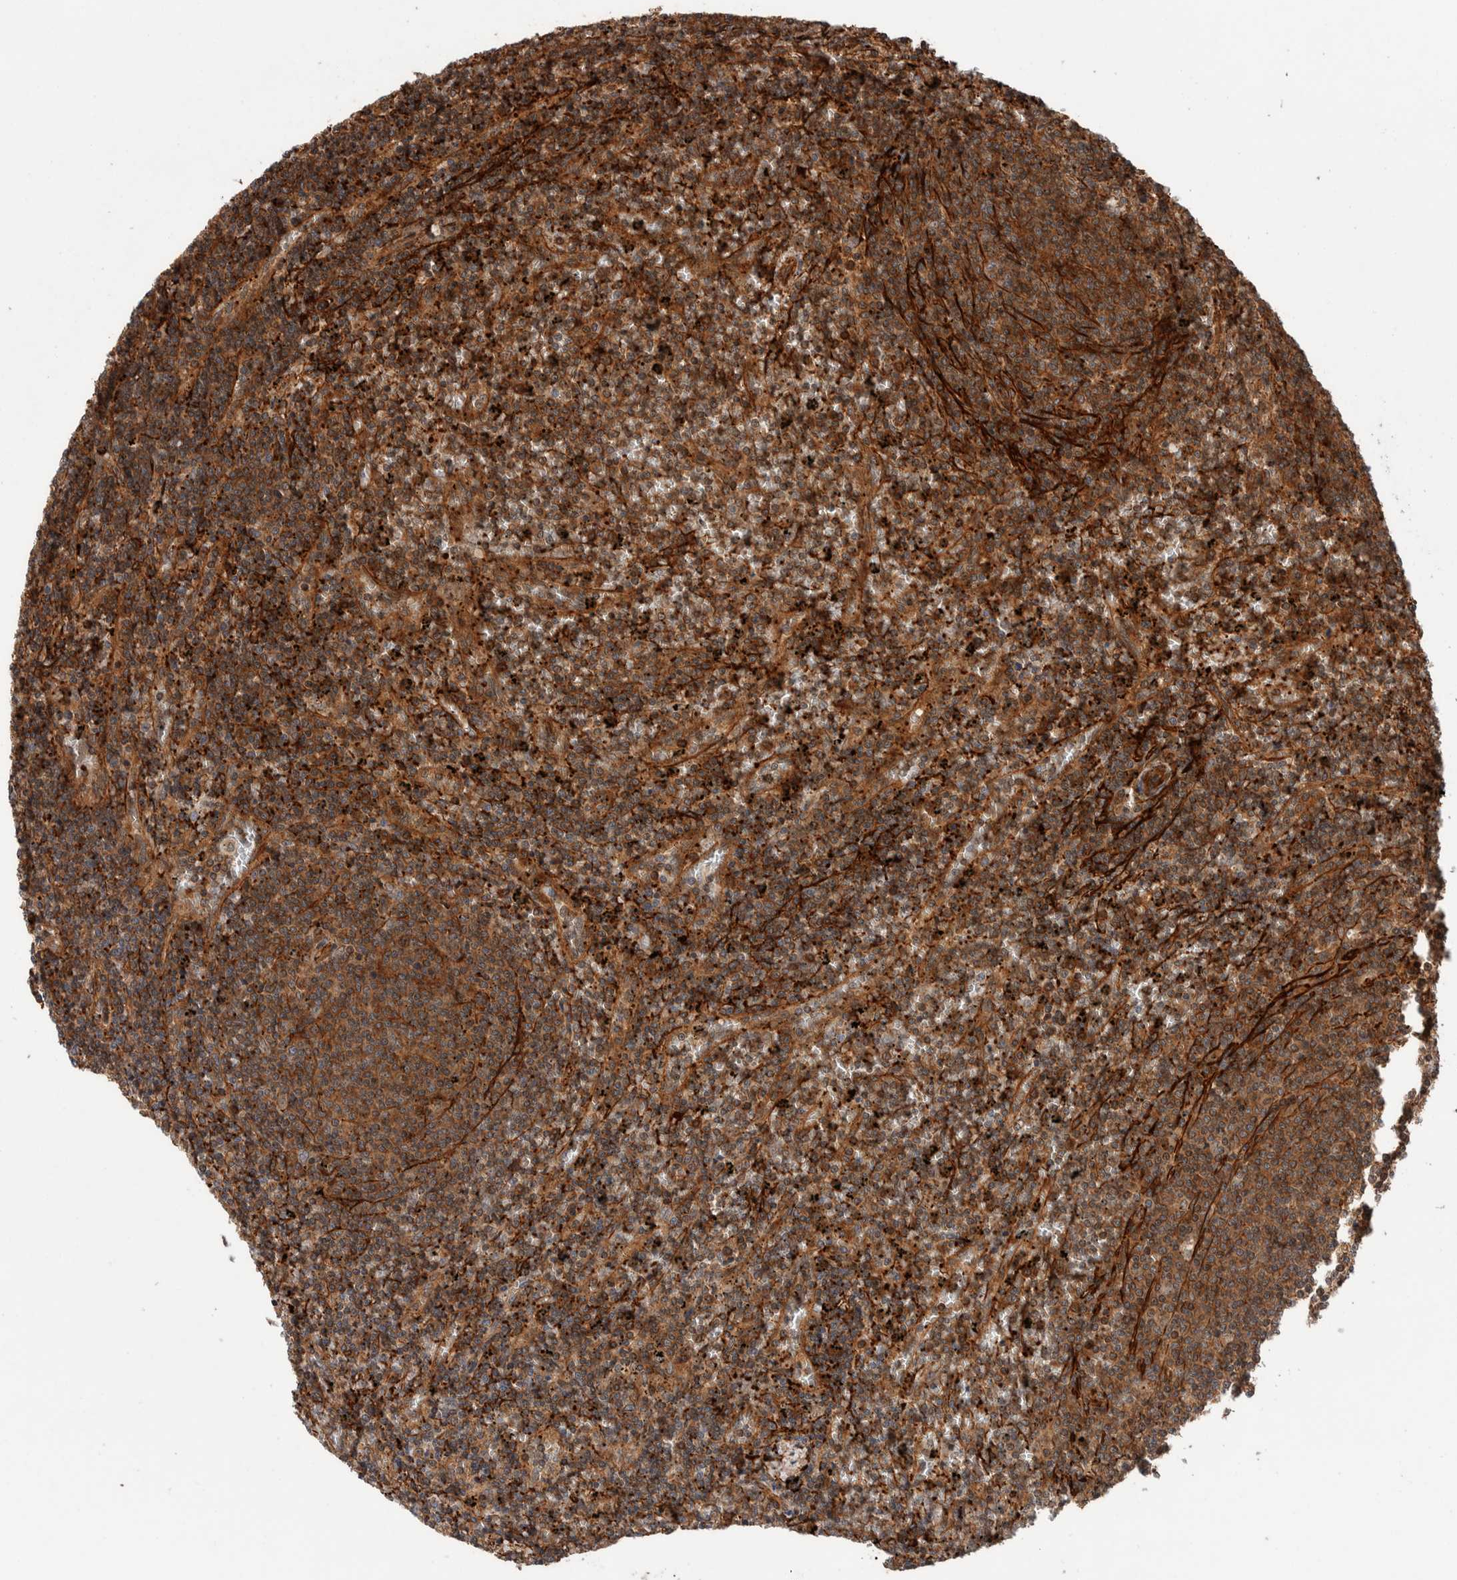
{"staining": {"intensity": "moderate", "quantity": "25%-75%", "location": "cytoplasmic/membranous"}, "tissue": "lymphoma", "cell_type": "Tumor cells", "image_type": "cancer", "snomed": [{"axis": "morphology", "description": "Malignant lymphoma, non-Hodgkin's type, Low grade"}, {"axis": "topography", "description": "Spleen"}], "caption": "High-power microscopy captured an IHC micrograph of lymphoma, revealing moderate cytoplasmic/membranous positivity in approximately 25%-75% of tumor cells.", "gene": "SYNRG", "patient": {"sex": "female", "age": 50}}